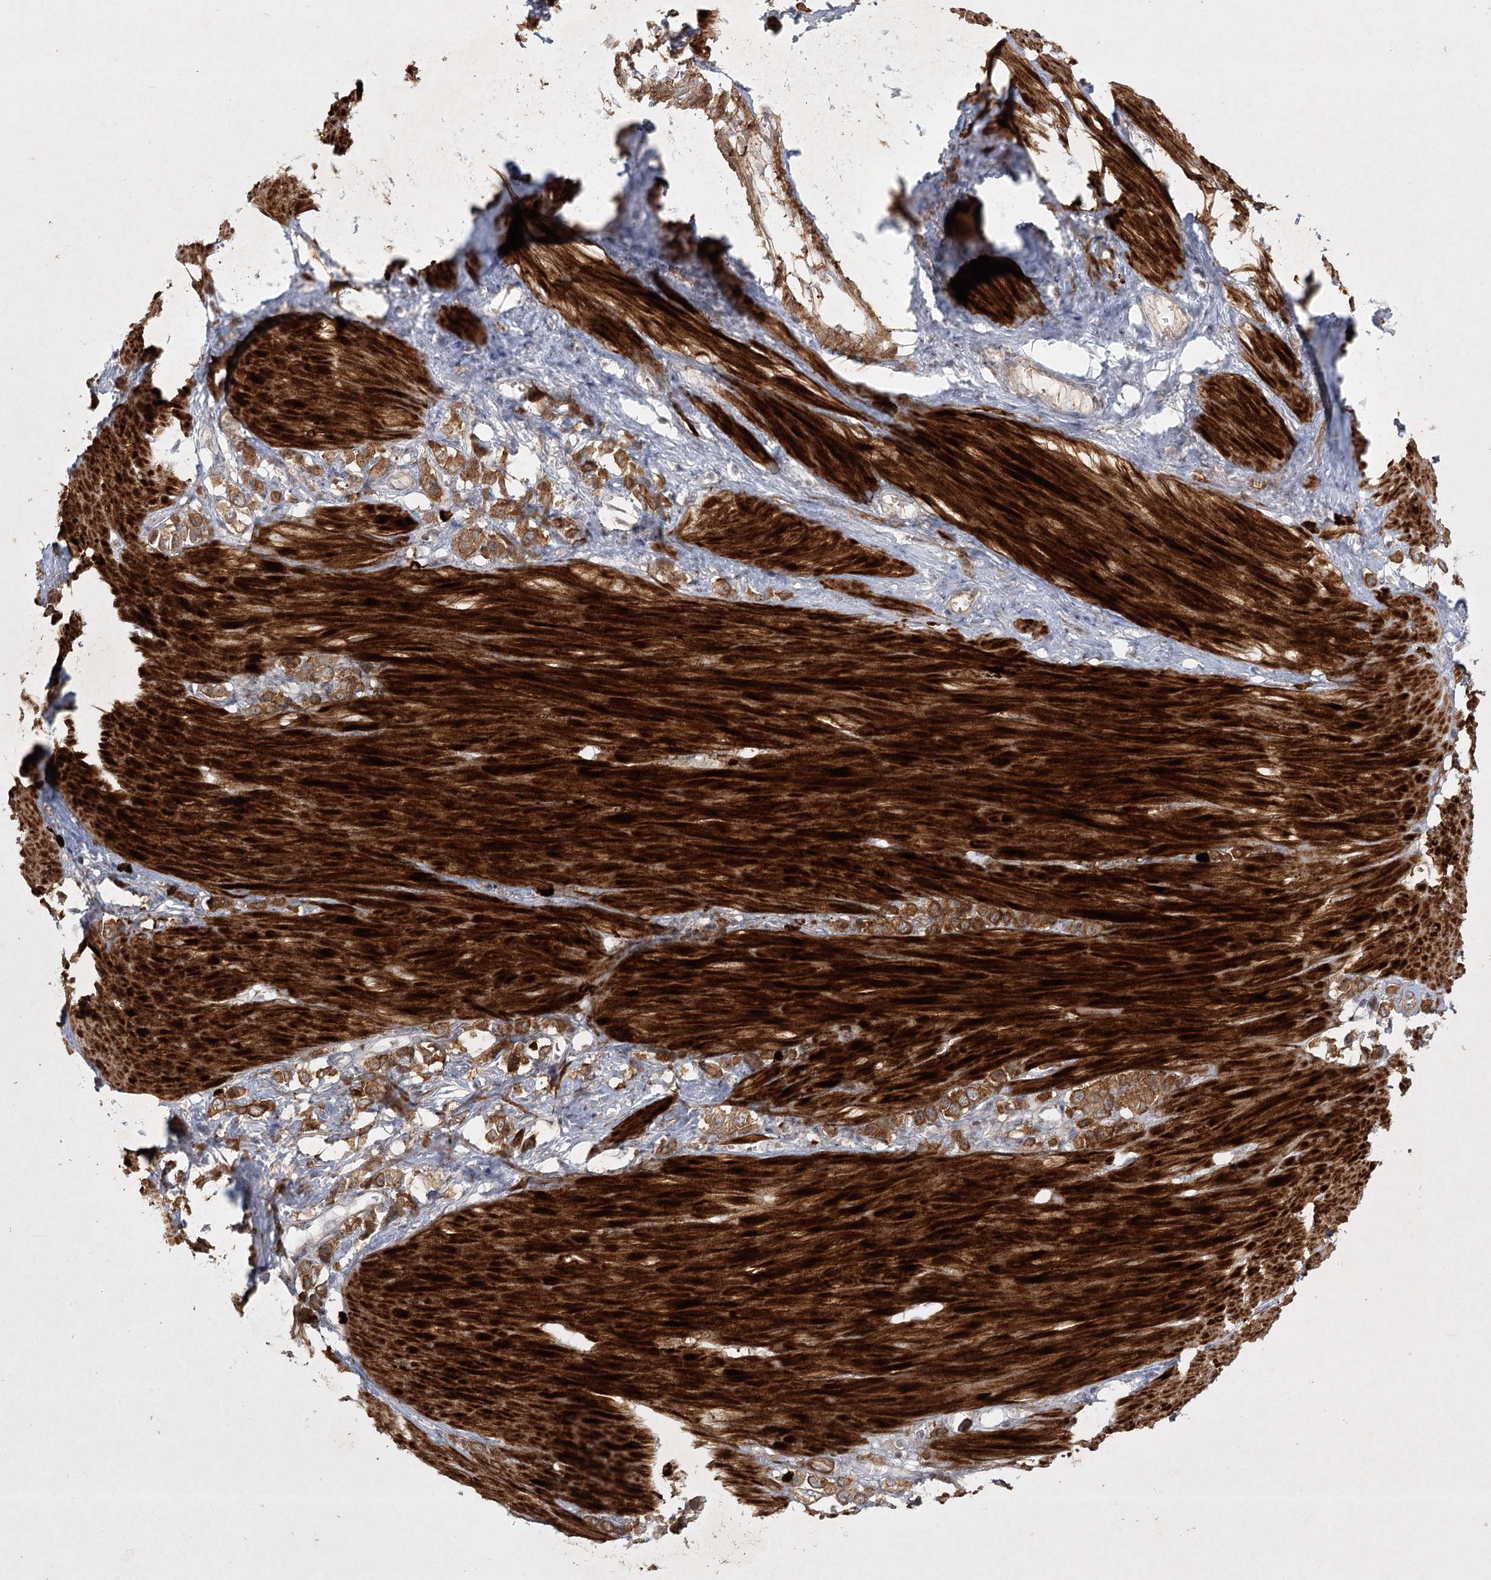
{"staining": {"intensity": "moderate", "quantity": ">75%", "location": "cytoplasmic/membranous"}, "tissue": "stomach cancer", "cell_type": "Tumor cells", "image_type": "cancer", "snomed": [{"axis": "morphology", "description": "Adenocarcinoma, NOS"}, {"axis": "topography", "description": "Stomach"}], "caption": "Stomach cancer (adenocarcinoma) stained with DAB (3,3'-diaminobenzidine) immunohistochemistry (IHC) demonstrates medium levels of moderate cytoplasmic/membranous expression in about >75% of tumor cells.", "gene": "SH2D3A", "patient": {"sex": "female", "age": 65}}